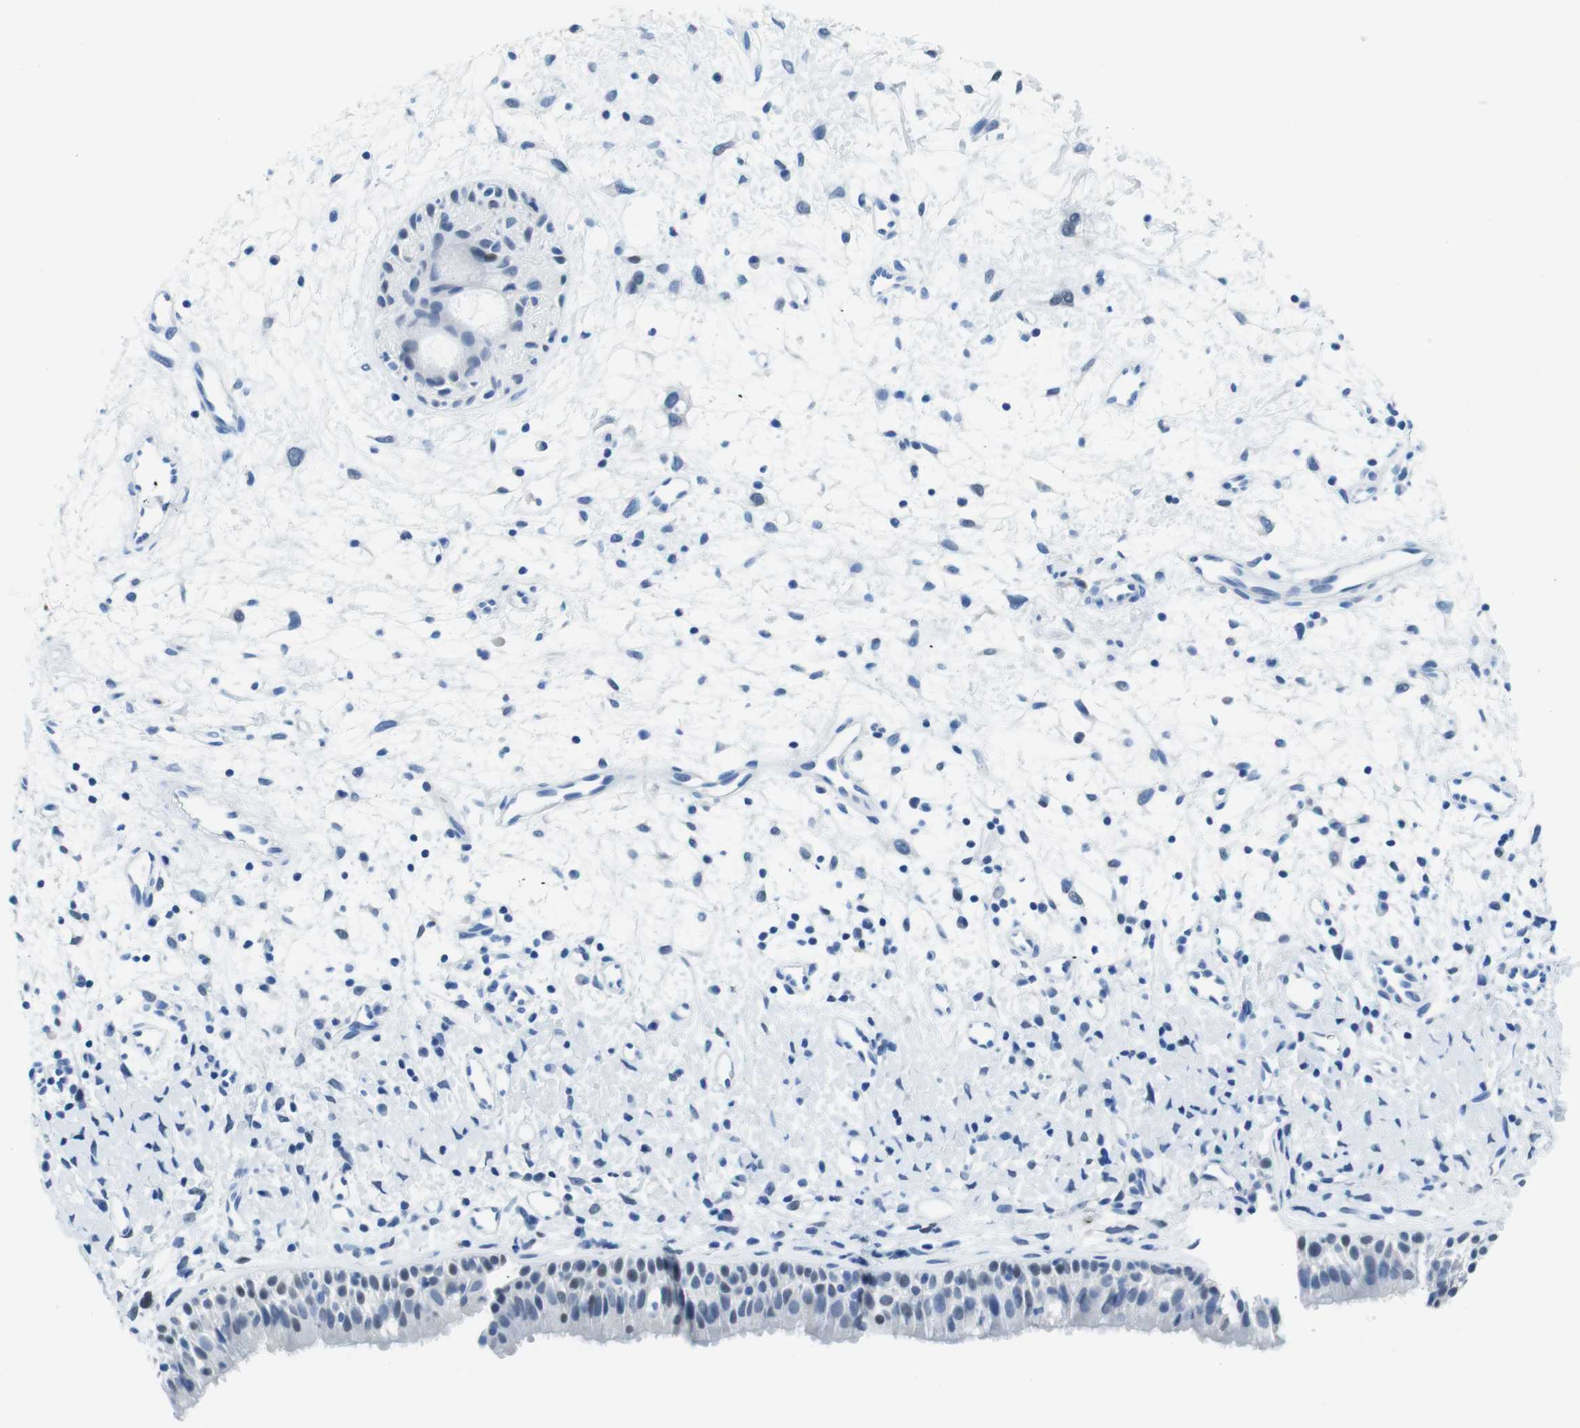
{"staining": {"intensity": "negative", "quantity": "none", "location": "none"}, "tissue": "nasopharynx", "cell_type": "Respiratory epithelial cells", "image_type": "normal", "snomed": [{"axis": "morphology", "description": "Normal tissue, NOS"}, {"axis": "topography", "description": "Nasopharynx"}], "caption": "Protein analysis of normal nasopharynx demonstrates no significant staining in respiratory epithelial cells. (DAB (3,3'-diaminobenzidine) immunohistochemistry with hematoxylin counter stain).", "gene": "TFAP2C", "patient": {"sex": "male", "age": 22}}